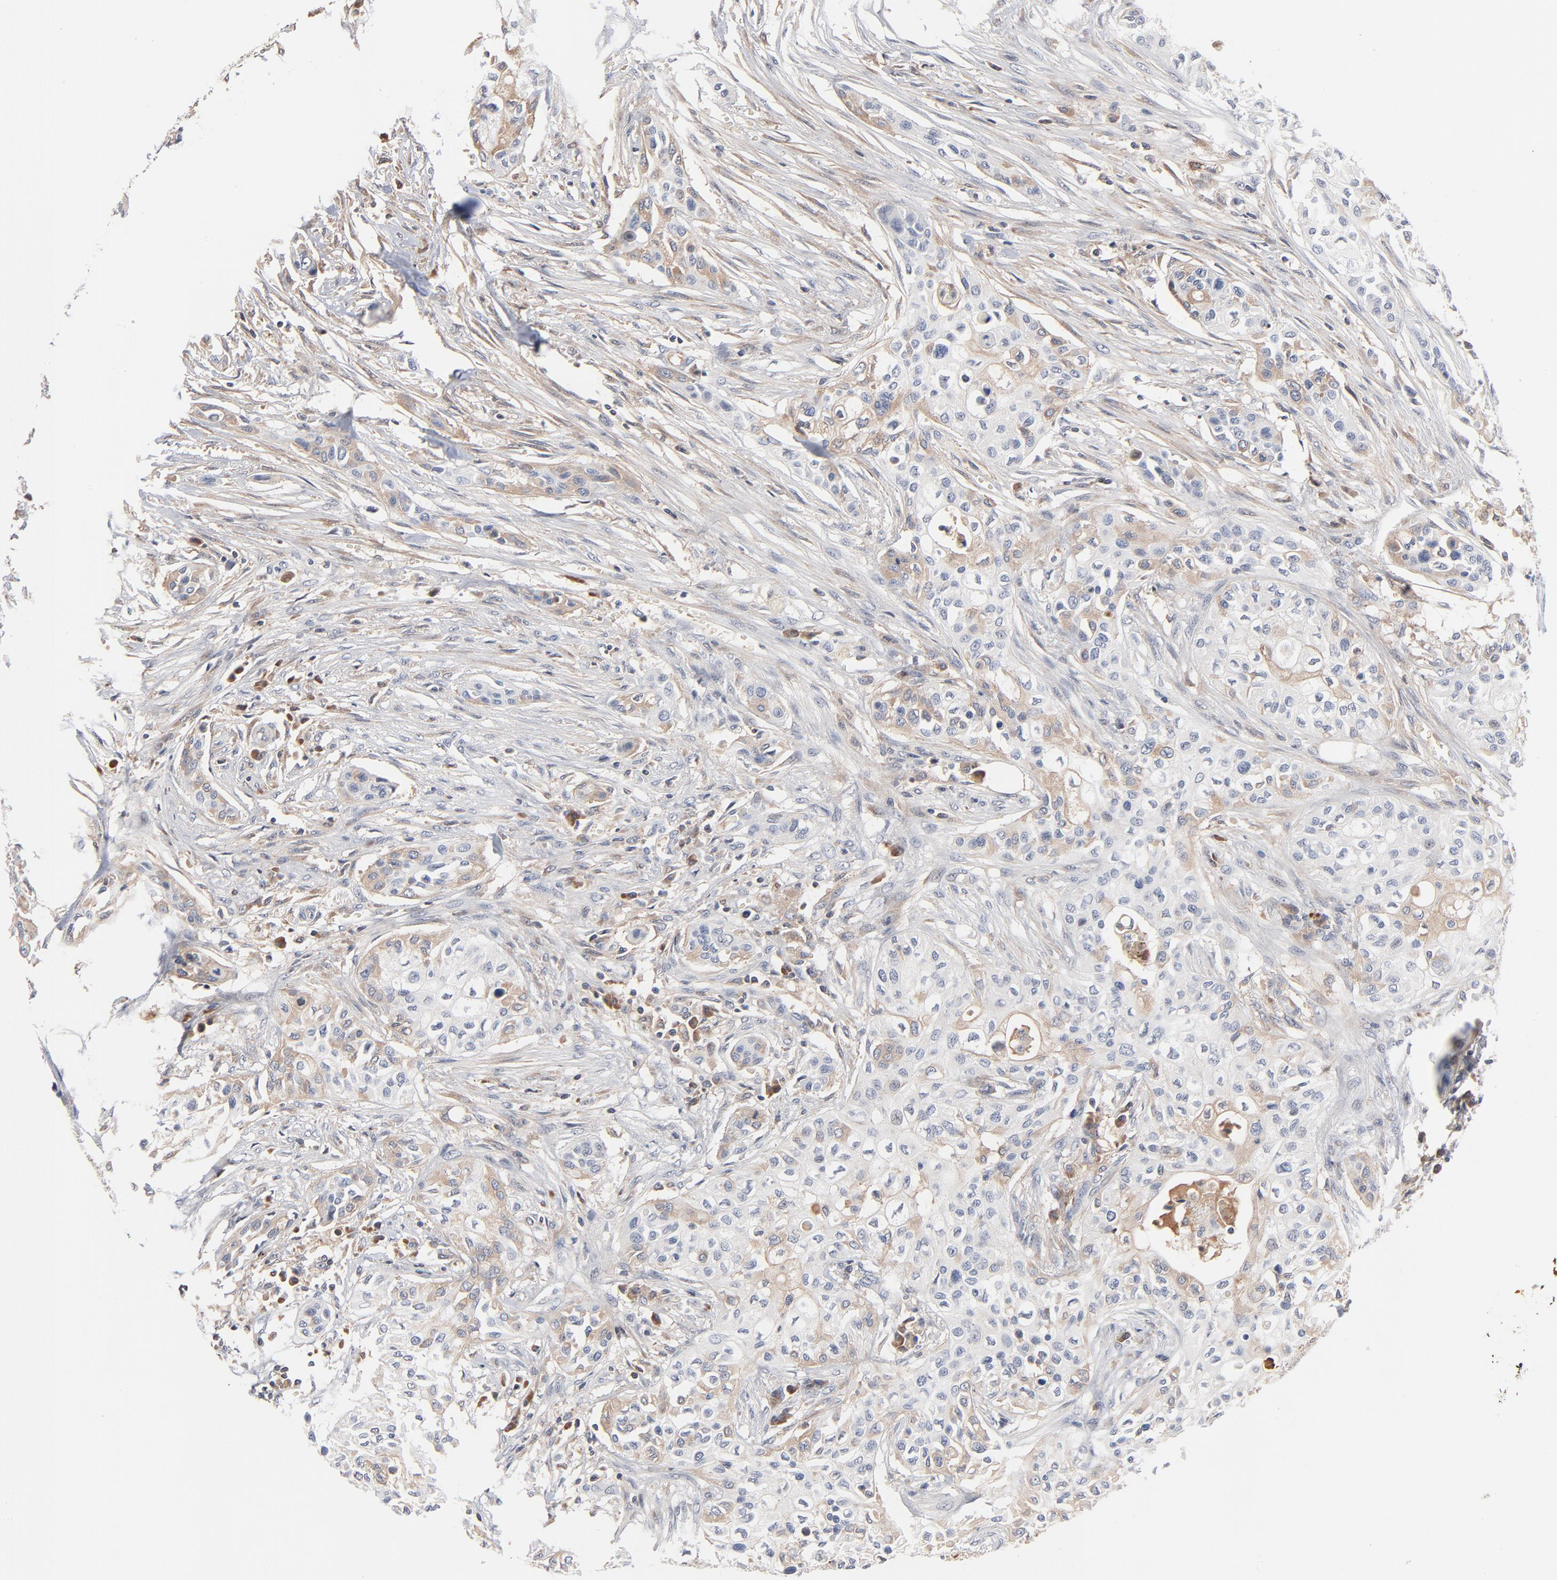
{"staining": {"intensity": "weak", "quantity": "<25%", "location": "cytoplasmic/membranous"}, "tissue": "urothelial cancer", "cell_type": "Tumor cells", "image_type": "cancer", "snomed": [{"axis": "morphology", "description": "Urothelial carcinoma, High grade"}, {"axis": "topography", "description": "Urinary bladder"}], "caption": "Micrograph shows no protein staining in tumor cells of high-grade urothelial carcinoma tissue.", "gene": "SERPINA4", "patient": {"sex": "male", "age": 74}}